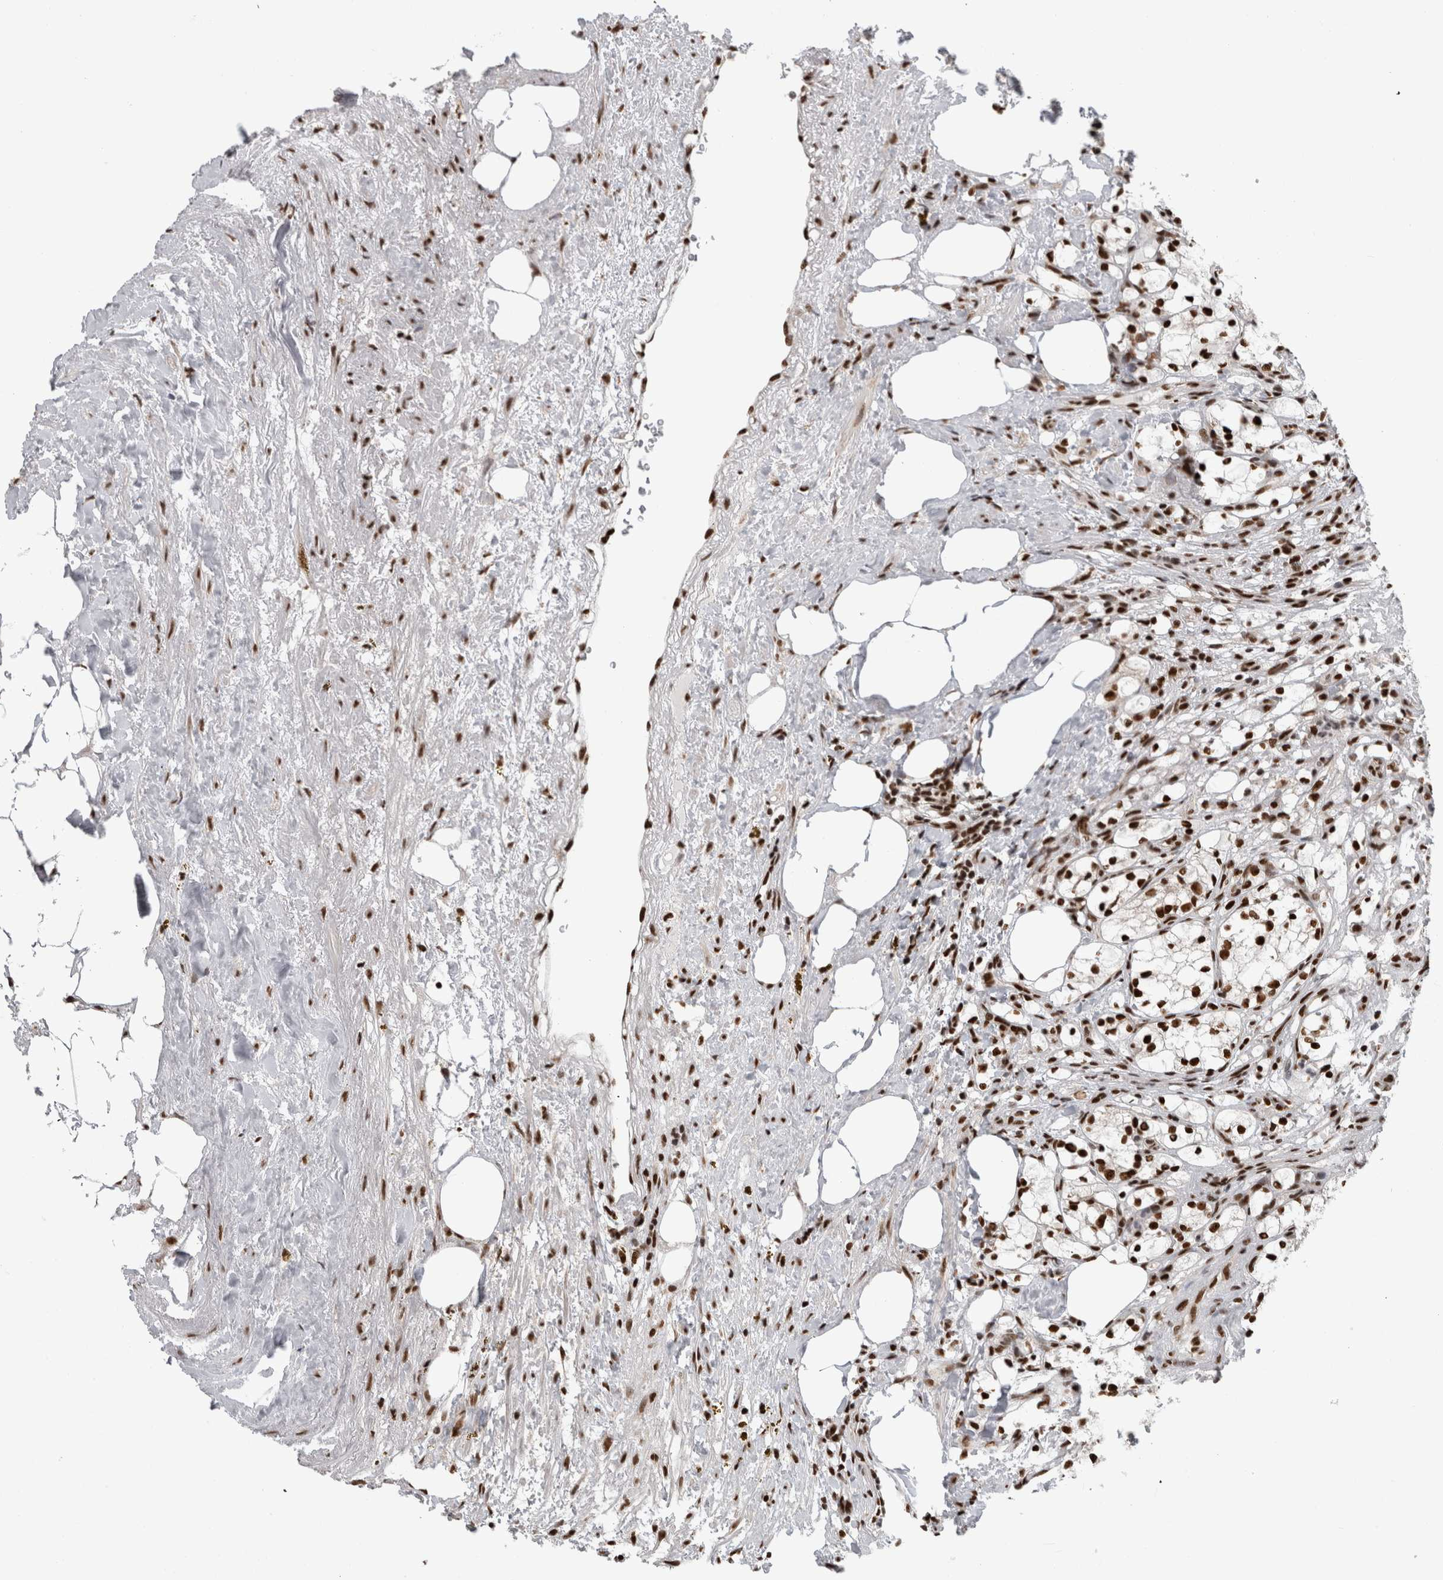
{"staining": {"intensity": "strong", "quantity": ">75%", "location": "nuclear"}, "tissue": "renal cancer", "cell_type": "Tumor cells", "image_type": "cancer", "snomed": [{"axis": "morphology", "description": "Adenocarcinoma, NOS"}, {"axis": "topography", "description": "Kidney"}], "caption": "This is a histology image of immunohistochemistry (IHC) staining of renal cancer, which shows strong staining in the nuclear of tumor cells.", "gene": "ZSCAN2", "patient": {"sex": "female", "age": 69}}